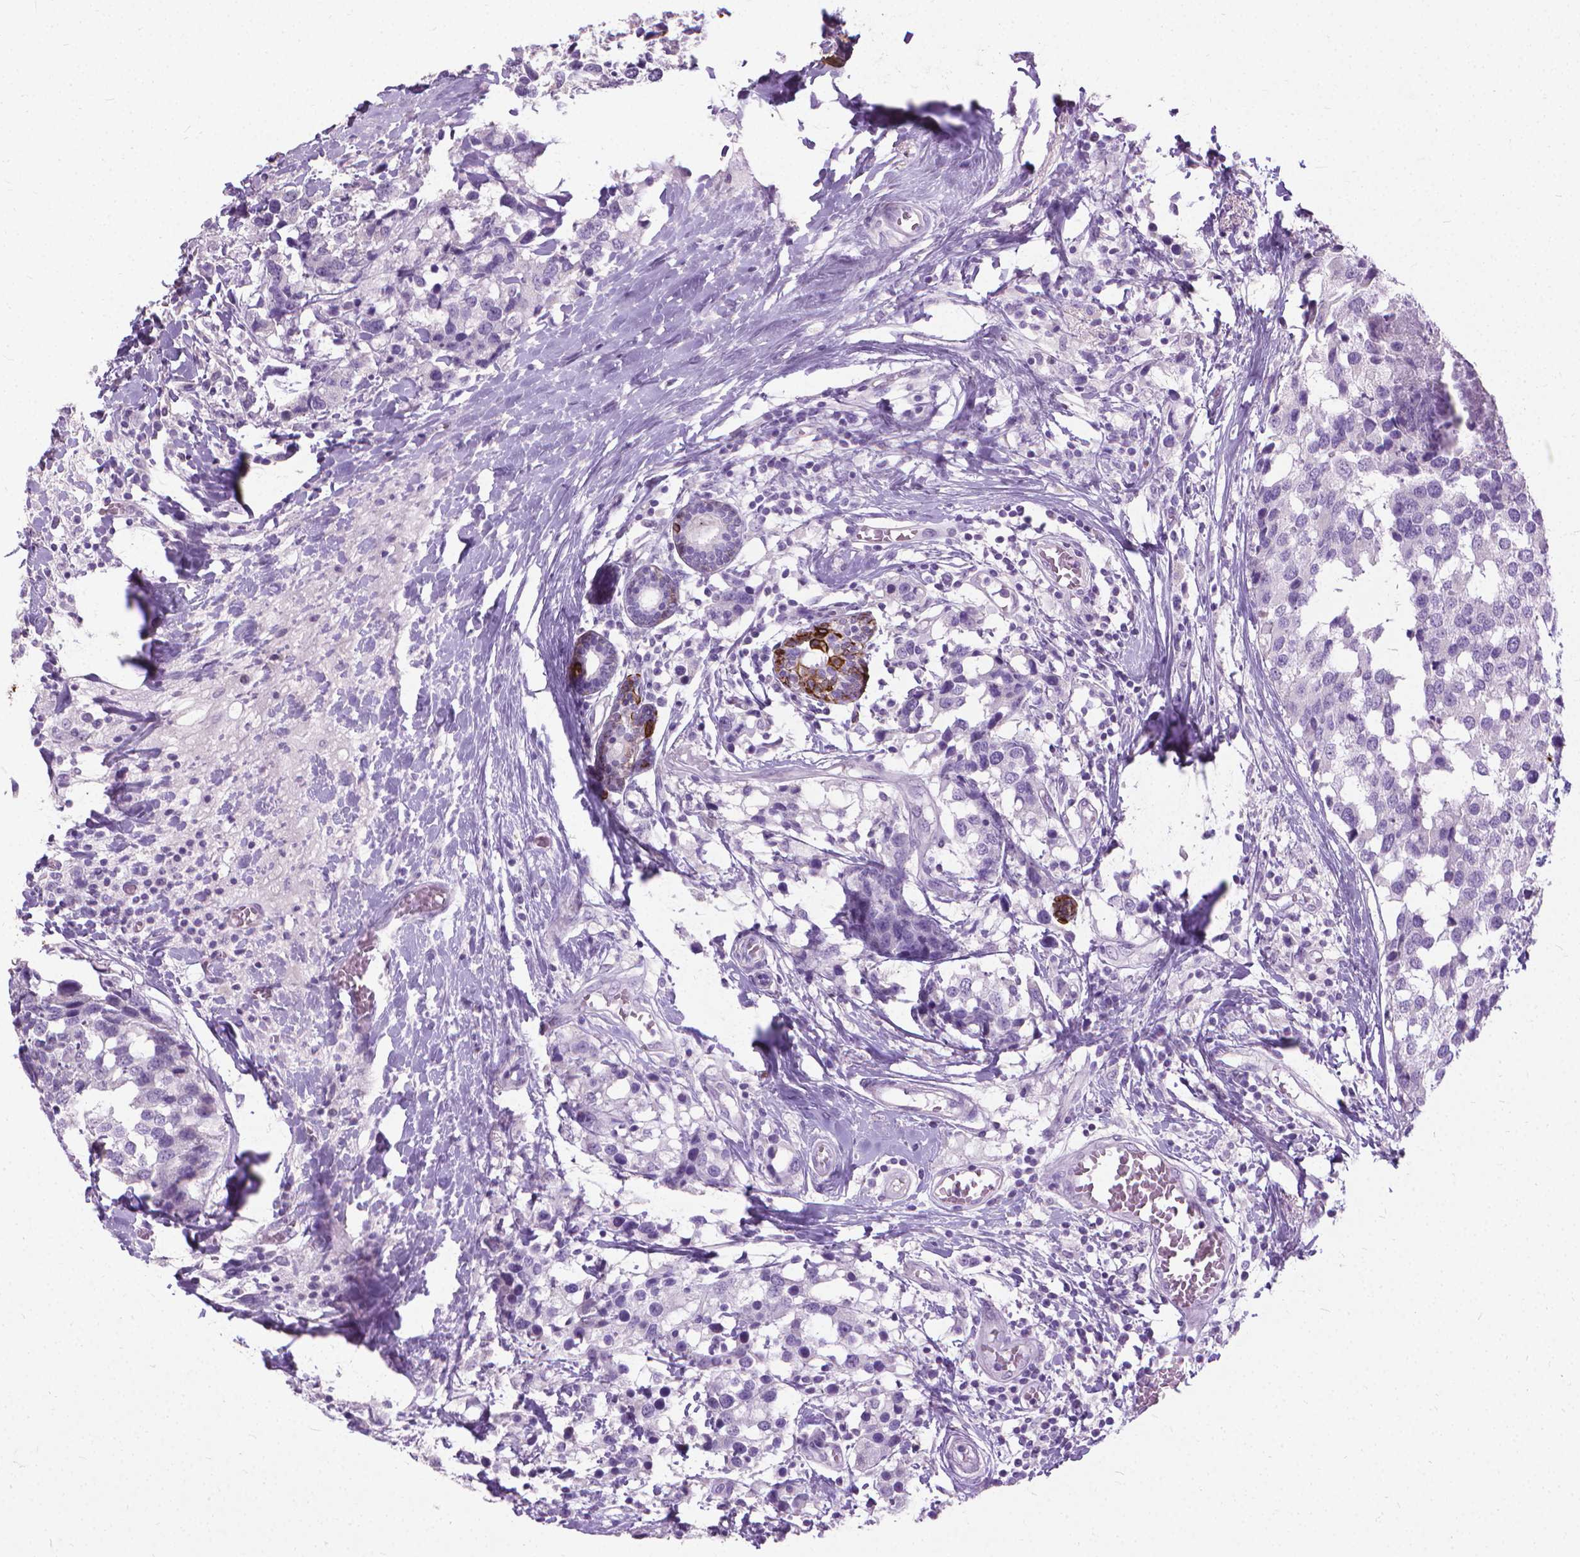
{"staining": {"intensity": "negative", "quantity": "none", "location": "none"}, "tissue": "breast cancer", "cell_type": "Tumor cells", "image_type": "cancer", "snomed": [{"axis": "morphology", "description": "Lobular carcinoma"}, {"axis": "topography", "description": "Breast"}], "caption": "Immunohistochemistry photomicrograph of human breast cancer stained for a protein (brown), which exhibits no staining in tumor cells. The staining is performed using DAB (3,3'-diaminobenzidine) brown chromogen with nuclei counter-stained in using hematoxylin.", "gene": "KRT5", "patient": {"sex": "female", "age": 59}}